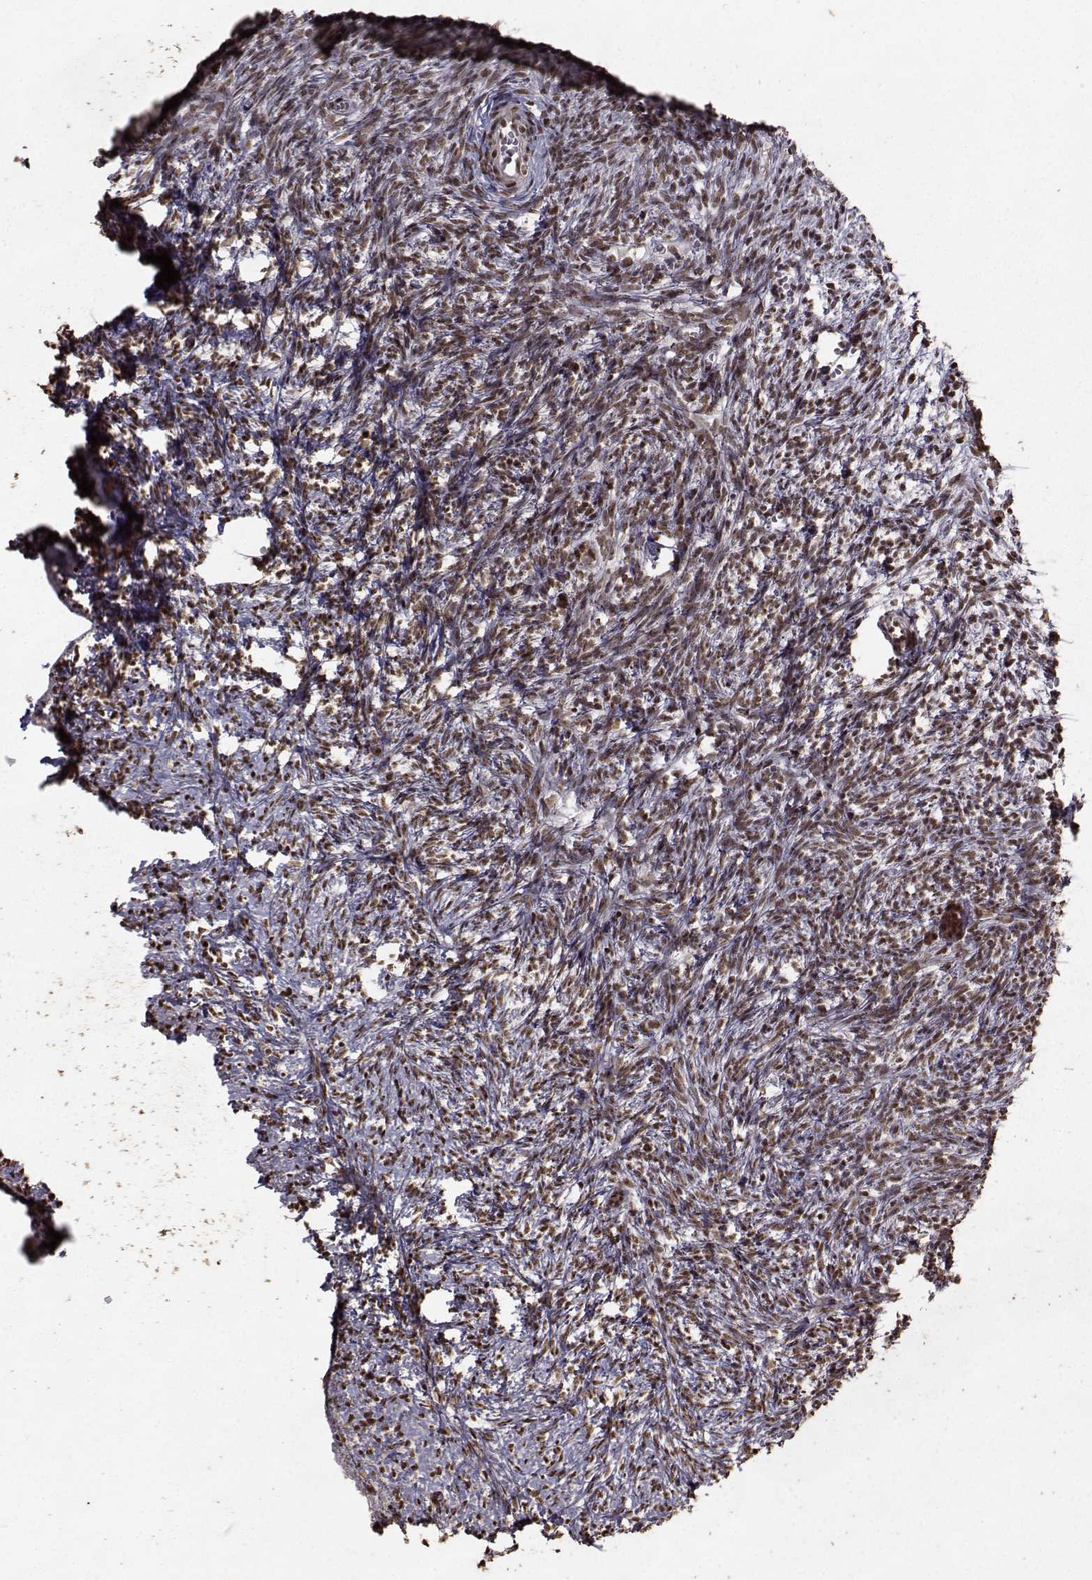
{"staining": {"intensity": "strong", "quantity": ">75%", "location": "nuclear"}, "tissue": "ovary", "cell_type": "Follicle cells", "image_type": "normal", "snomed": [{"axis": "morphology", "description": "Normal tissue, NOS"}, {"axis": "topography", "description": "Ovary"}], "caption": "This photomicrograph demonstrates IHC staining of benign ovary, with high strong nuclear expression in about >75% of follicle cells.", "gene": "SF1", "patient": {"sex": "female", "age": 43}}